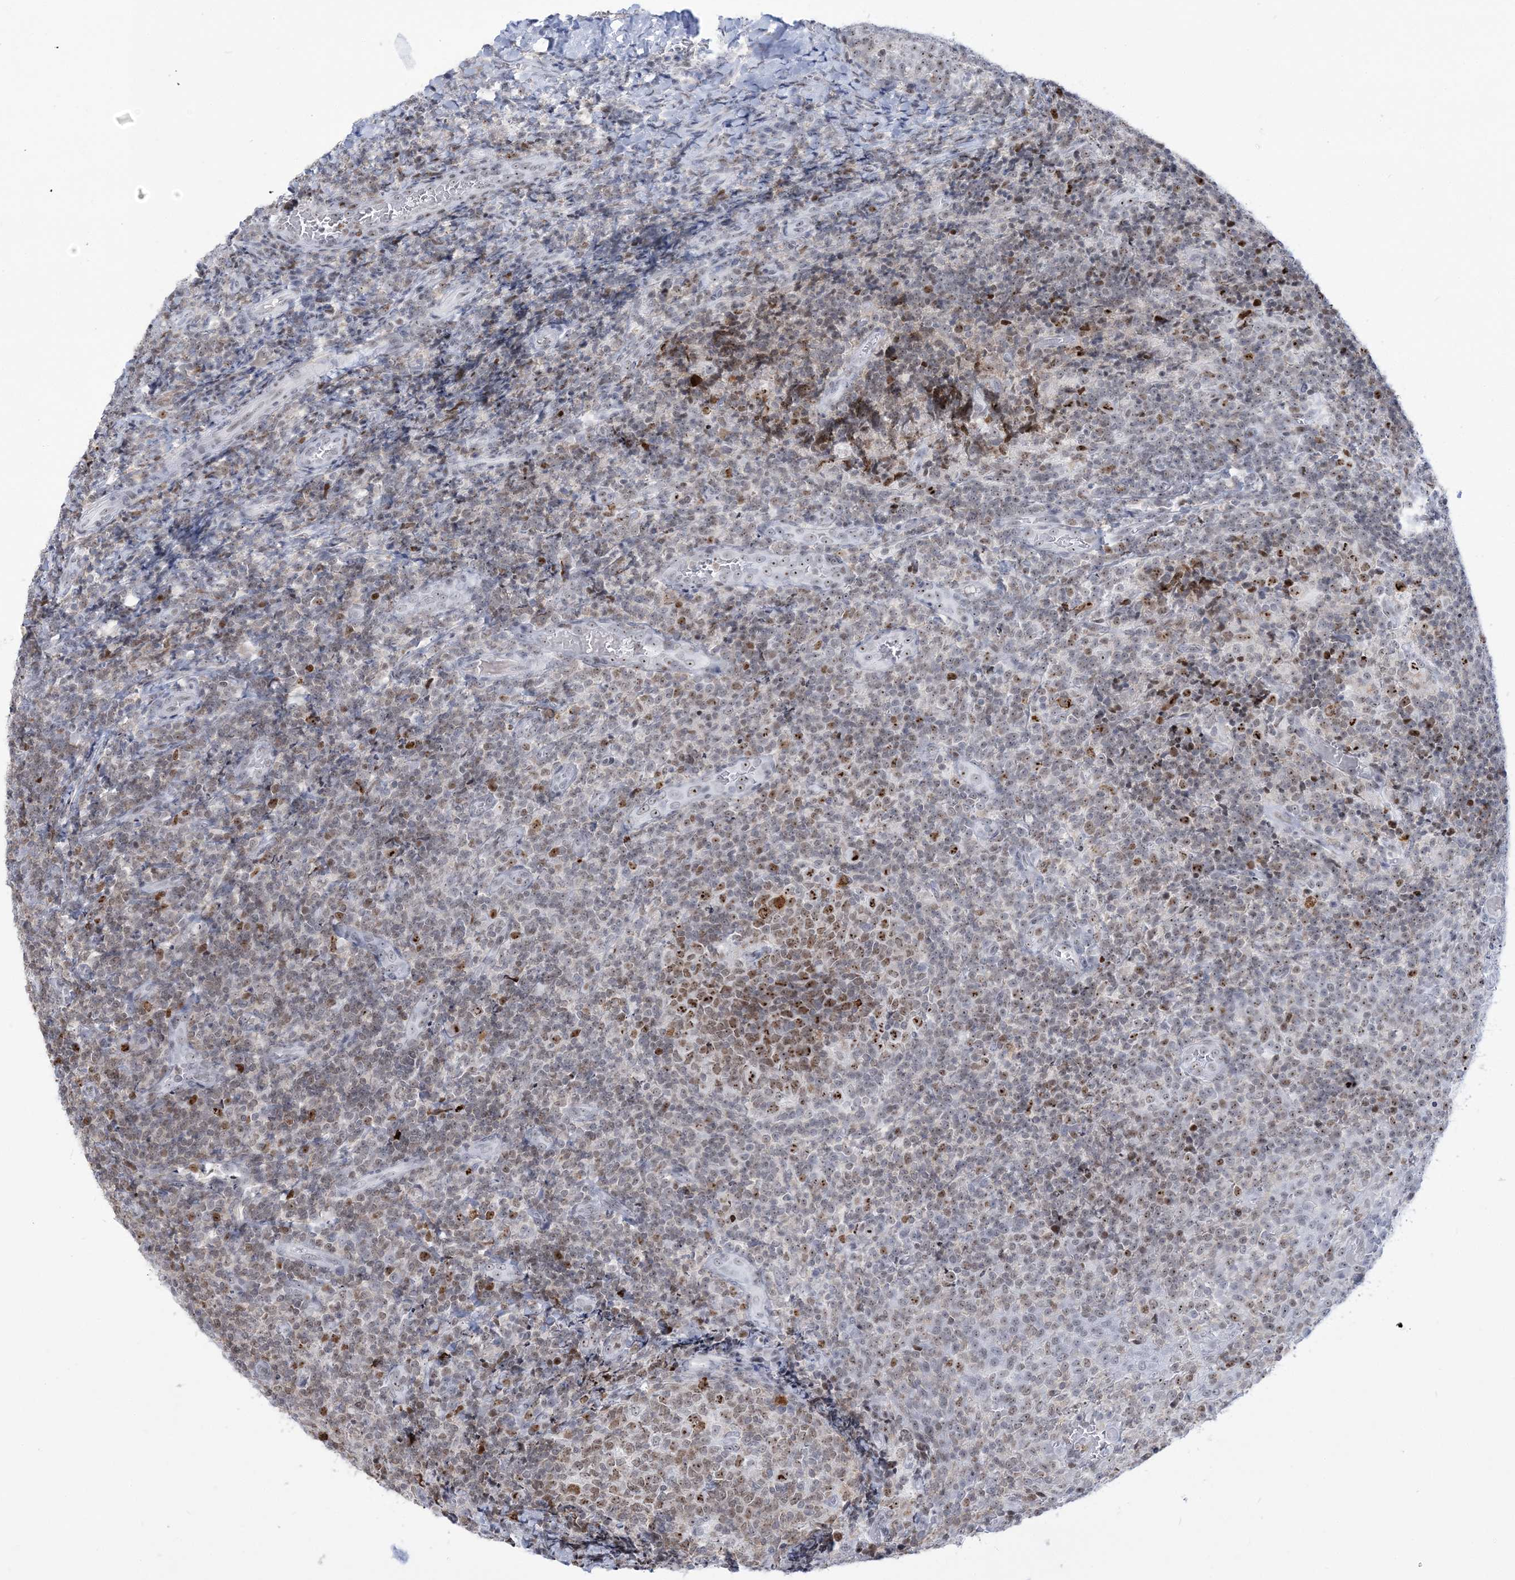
{"staining": {"intensity": "moderate", "quantity": ">75%", "location": "nuclear"}, "tissue": "tonsil", "cell_type": "Germinal center cells", "image_type": "normal", "snomed": [{"axis": "morphology", "description": "Normal tissue, NOS"}, {"axis": "topography", "description": "Tonsil"}], "caption": "Protein expression analysis of benign tonsil shows moderate nuclear expression in about >75% of germinal center cells.", "gene": "DDX21", "patient": {"sex": "female", "age": 19}}